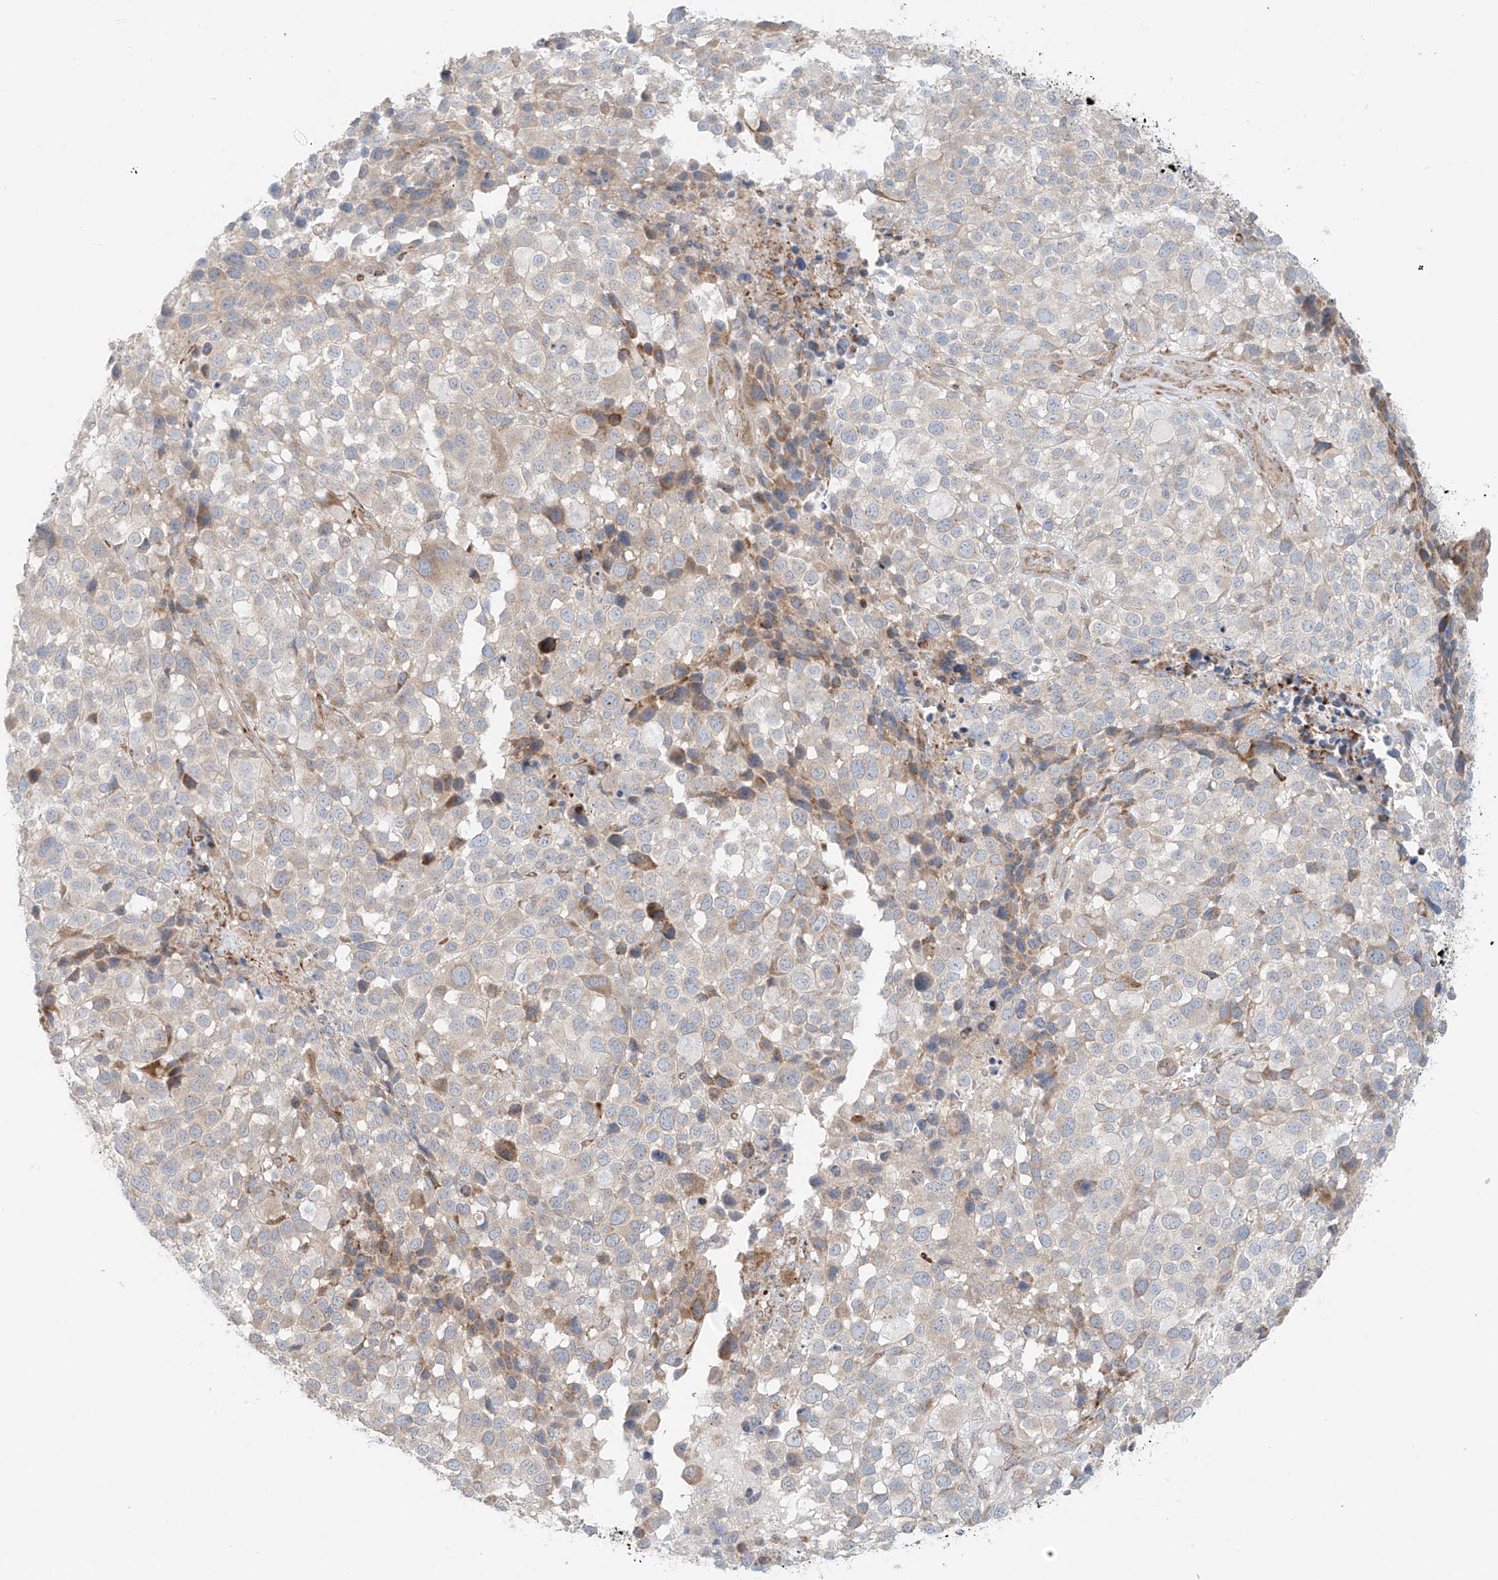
{"staining": {"intensity": "negative", "quantity": "none", "location": "none"}, "tissue": "melanoma", "cell_type": "Tumor cells", "image_type": "cancer", "snomed": [{"axis": "morphology", "description": "Malignant melanoma, NOS"}, {"axis": "topography", "description": "Skin of trunk"}], "caption": "Immunohistochemistry micrograph of melanoma stained for a protein (brown), which demonstrates no staining in tumor cells.", "gene": "EIPR1", "patient": {"sex": "male", "age": 71}}